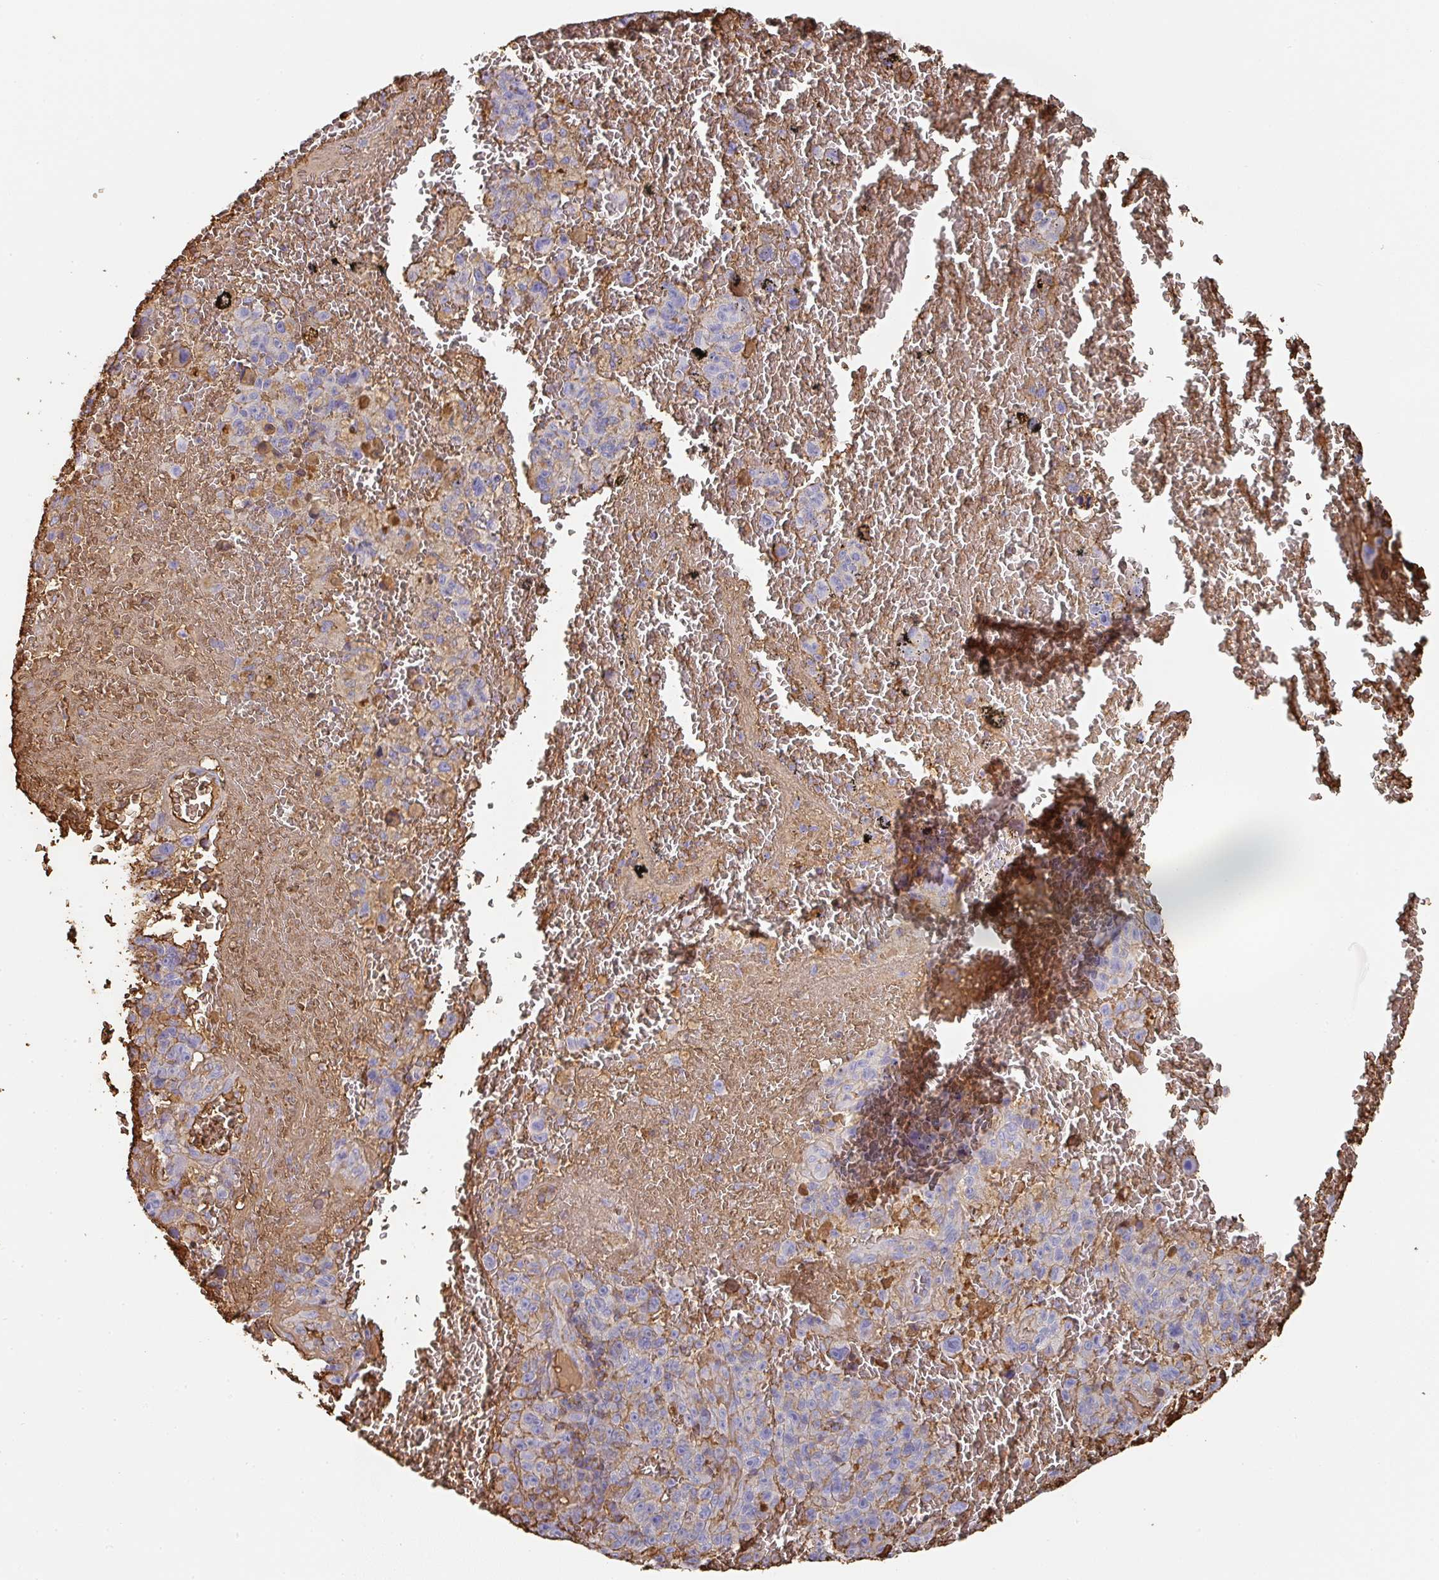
{"staining": {"intensity": "moderate", "quantity": "25%-75%", "location": "cytoplasmic/membranous"}, "tissue": "melanoma", "cell_type": "Tumor cells", "image_type": "cancer", "snomed": [{"axis": "morphology", "description": "Malignant melanoma, NOS"}, {"axis": "topography", "description": "Skin"}], "caption": "Melanoma was stained to show a protein in brown. There is medium levels of moderate cytoplasmic/membranous positivity in about 25%-75% of tumor cells.", "gene": "ALB", "patient": {"sex": "female", "age": 82}}